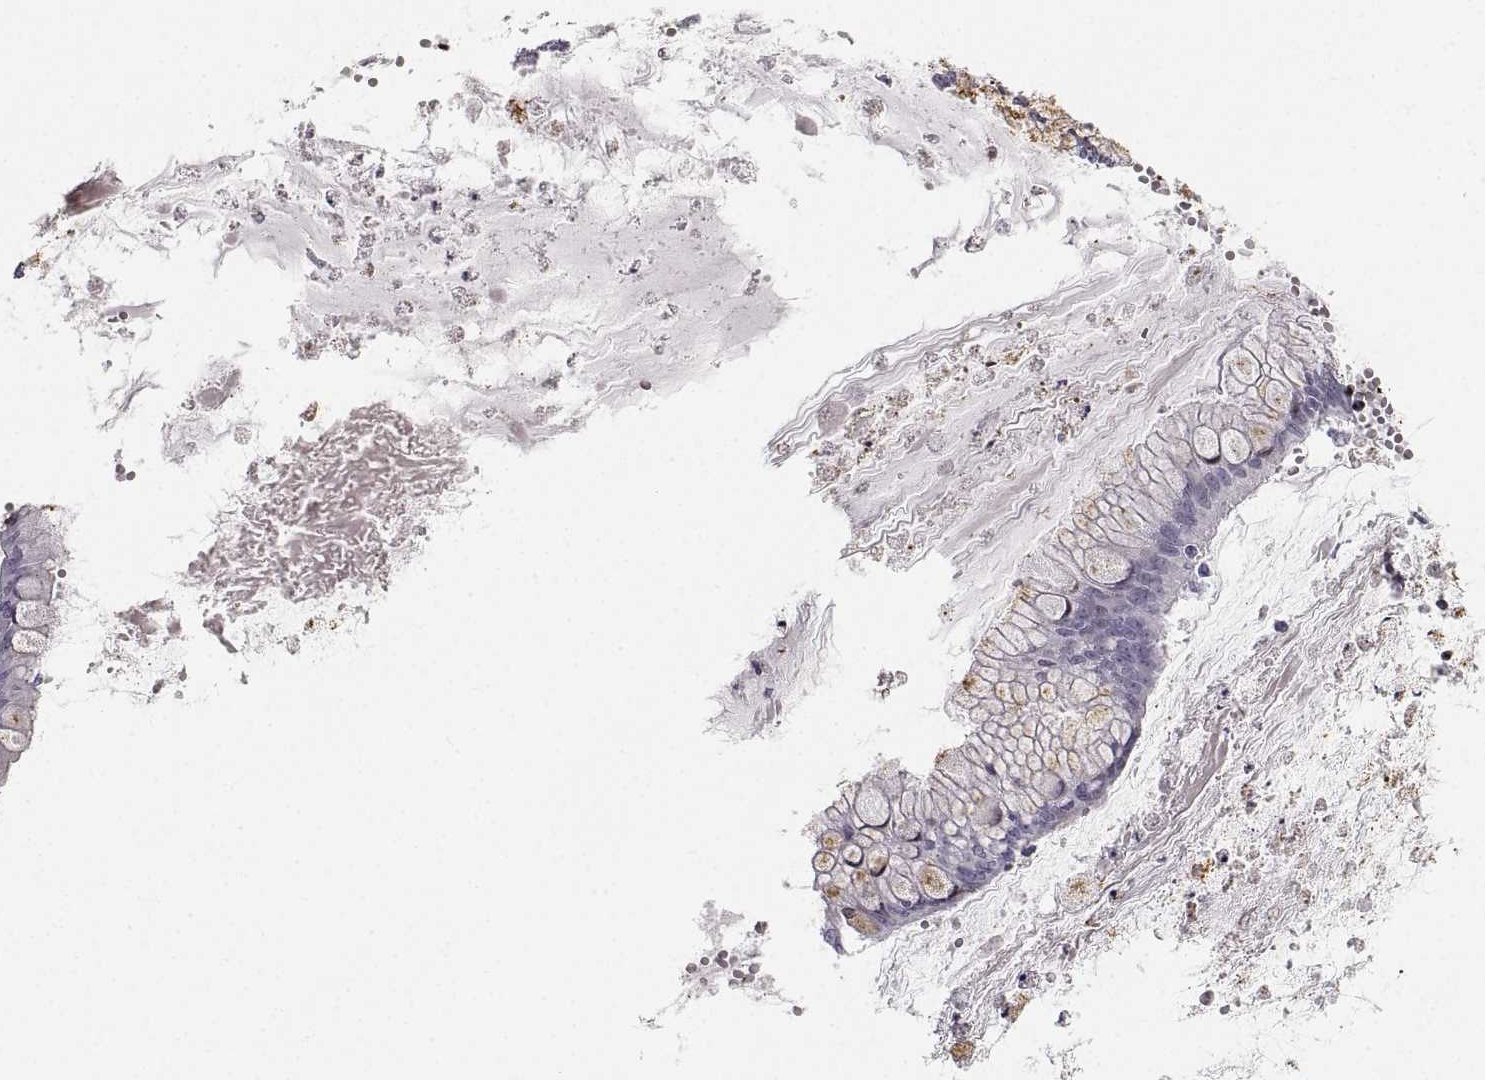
{"staining": {"intensity": "weak", "quantity": "<25%", "location": "cytoplasmic/membranous"}, "tissue": "ovarian cancer", "cell_type": "Tumor cells", "image_type": "cancer", "snomed": [{"axis": "morphology", "description": "Cystadenocarcinoma, mucinous, NOS"}, {"axis": "topography", "description": "Ovary"}], "caption": "The photomicrograph reveals no staining of tumor cells in ovarian cancer (mucinous cystadenocarcinoma).", "gene": "ZNF185", "patient": {"sex": "female", "age": 67}}